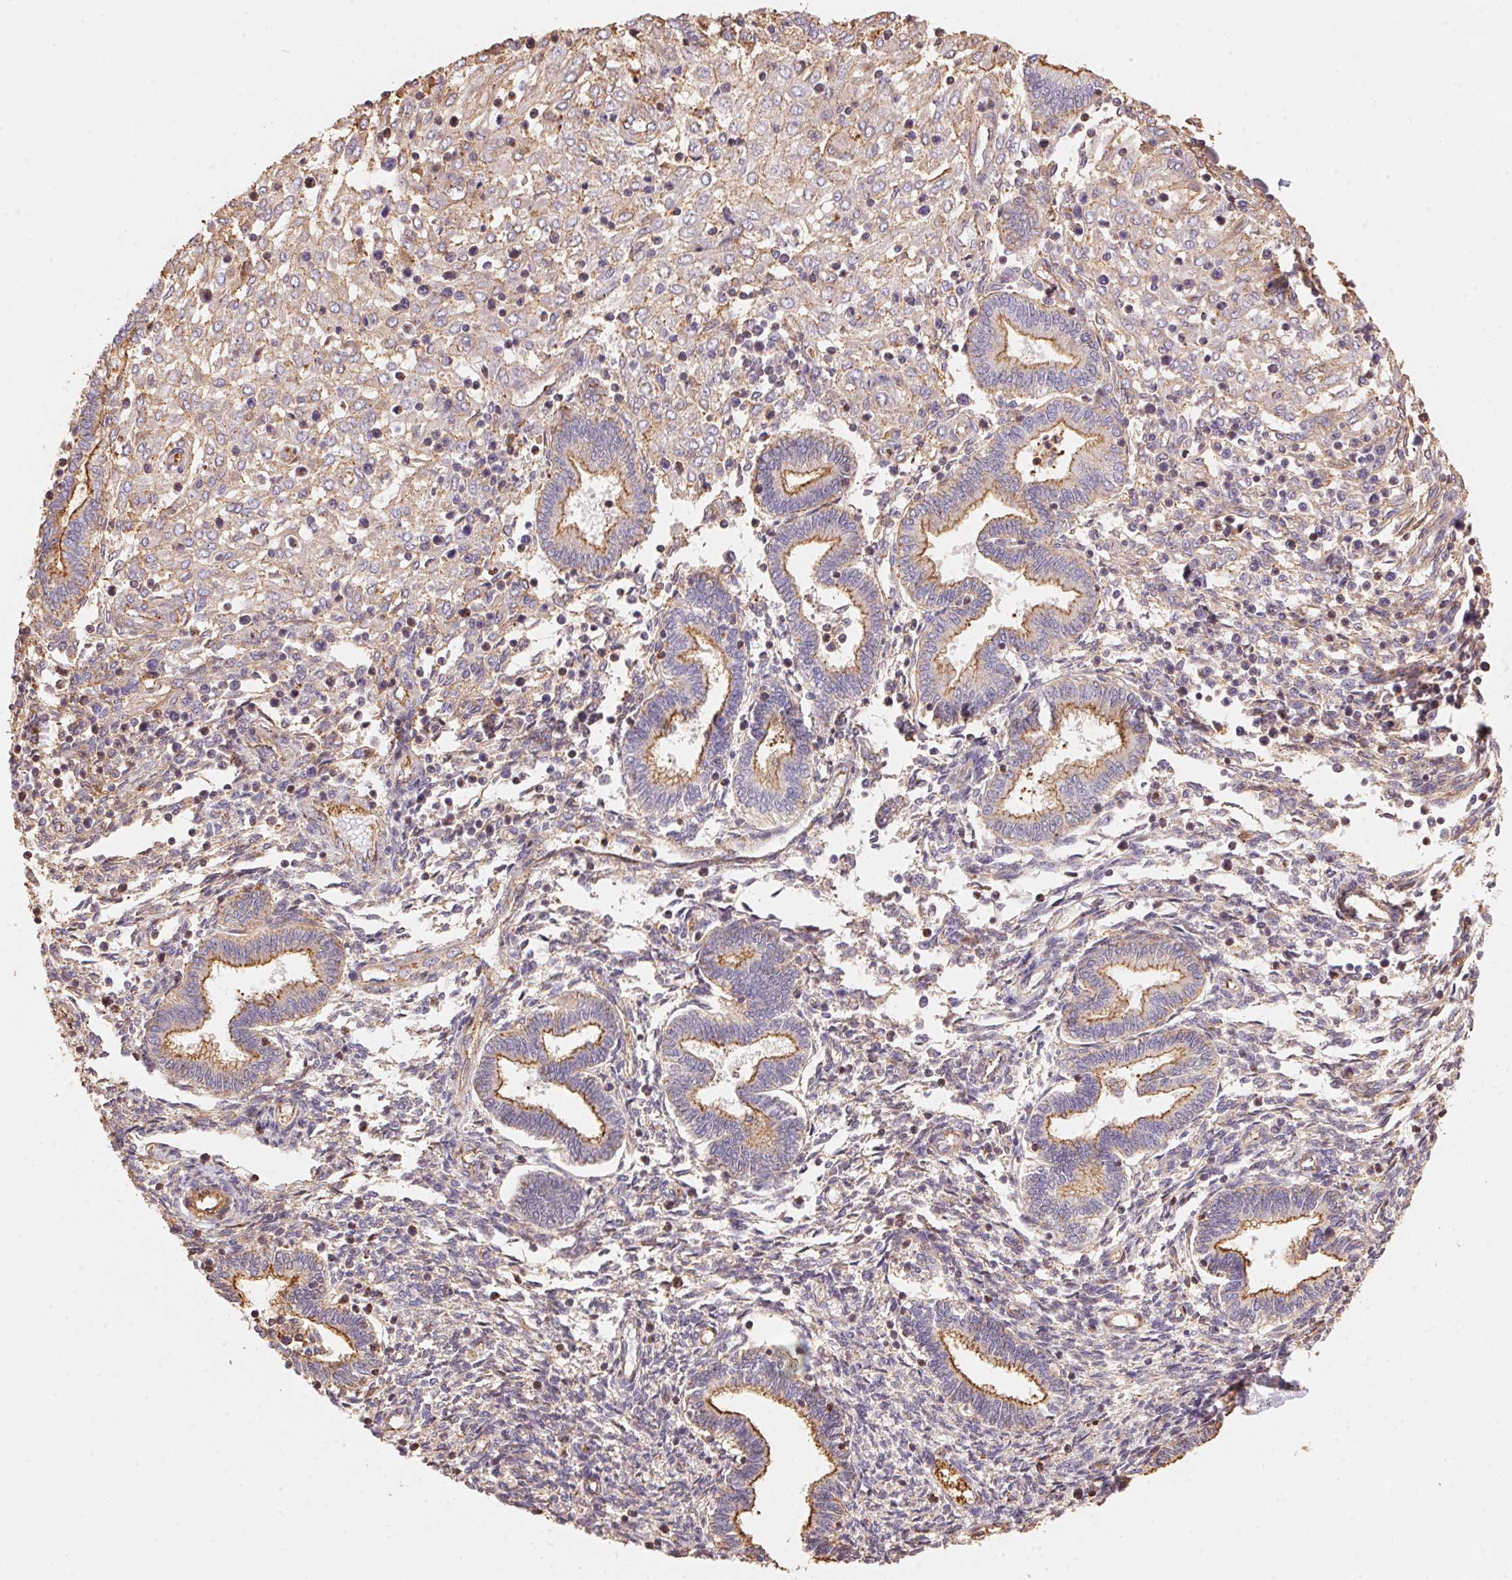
{"staining": {"intensity": "negative", "quantity": "none", "location": "none"}, "tissue": "endometrium", "cell_type": "Cells in endometrial stroma", "image_type": "normal", "snomed": [{"axis": "morphology", "description": "Normal tissue, NOS"}, {"axis": "topography", "description": "Endometrium"}], "caption": "IHC of normal endometrium displays no positivity in cells in endometrial stroma.", "gene": "FRAS1", "patient": {"sex": "female", "age": 42}}